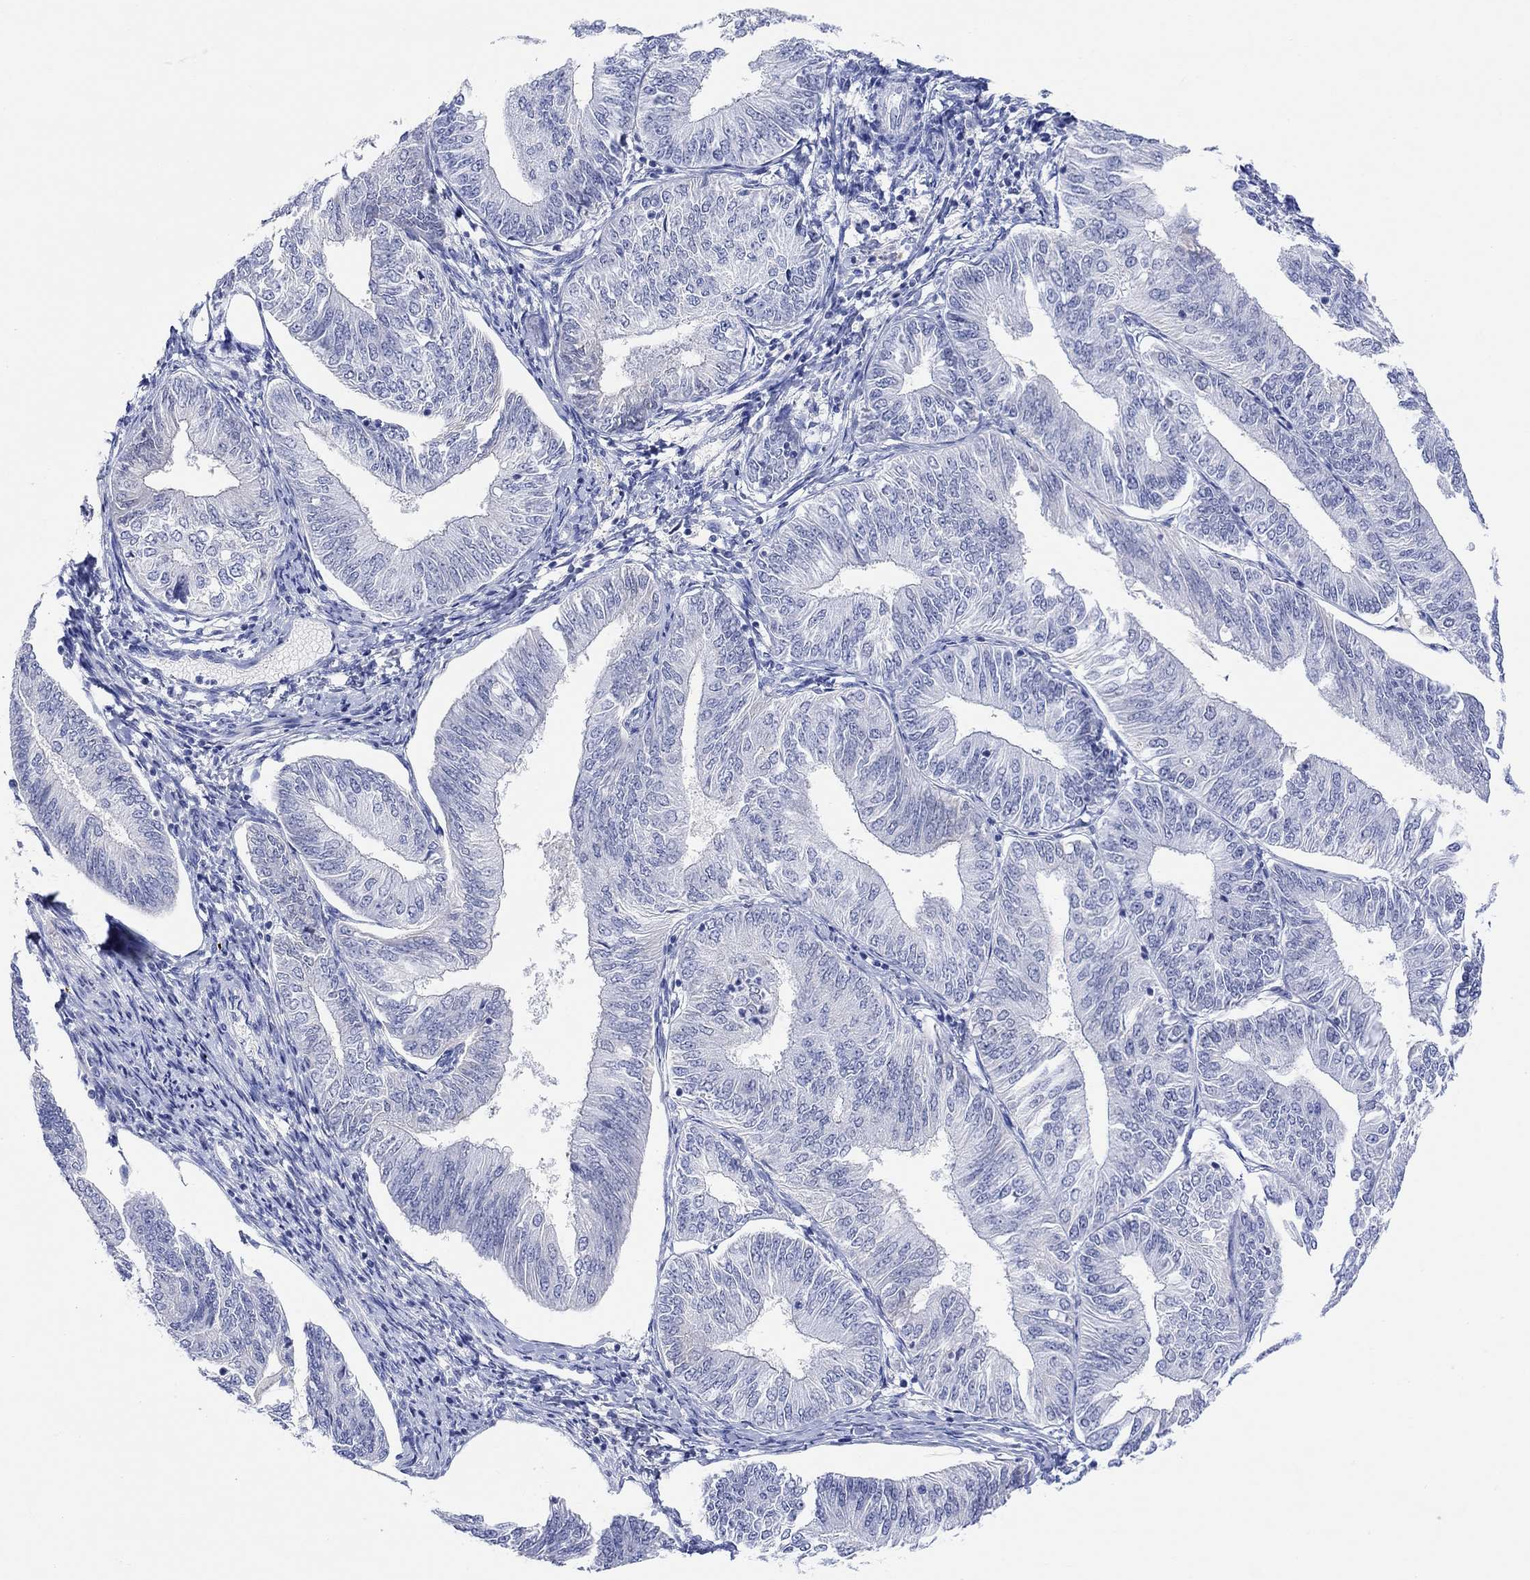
{"staining": {"intensity": "negative", "quantity": "none", "location": "none"}, "tissue": "endometrial cancer", "cell_type": "Tumor cells", "image_type": "cancer", "snomed": [{"axis": "morphology", "description": "Adenocarcinoma, NOS"}, {"axis": "topography", "description": "Endometrium"}], "caption": "Tumor cells show no significant positivity in adenocarcinoma (endometrial).", "gene": "TYR", "patient": {"sex": "female", "age": 58}}